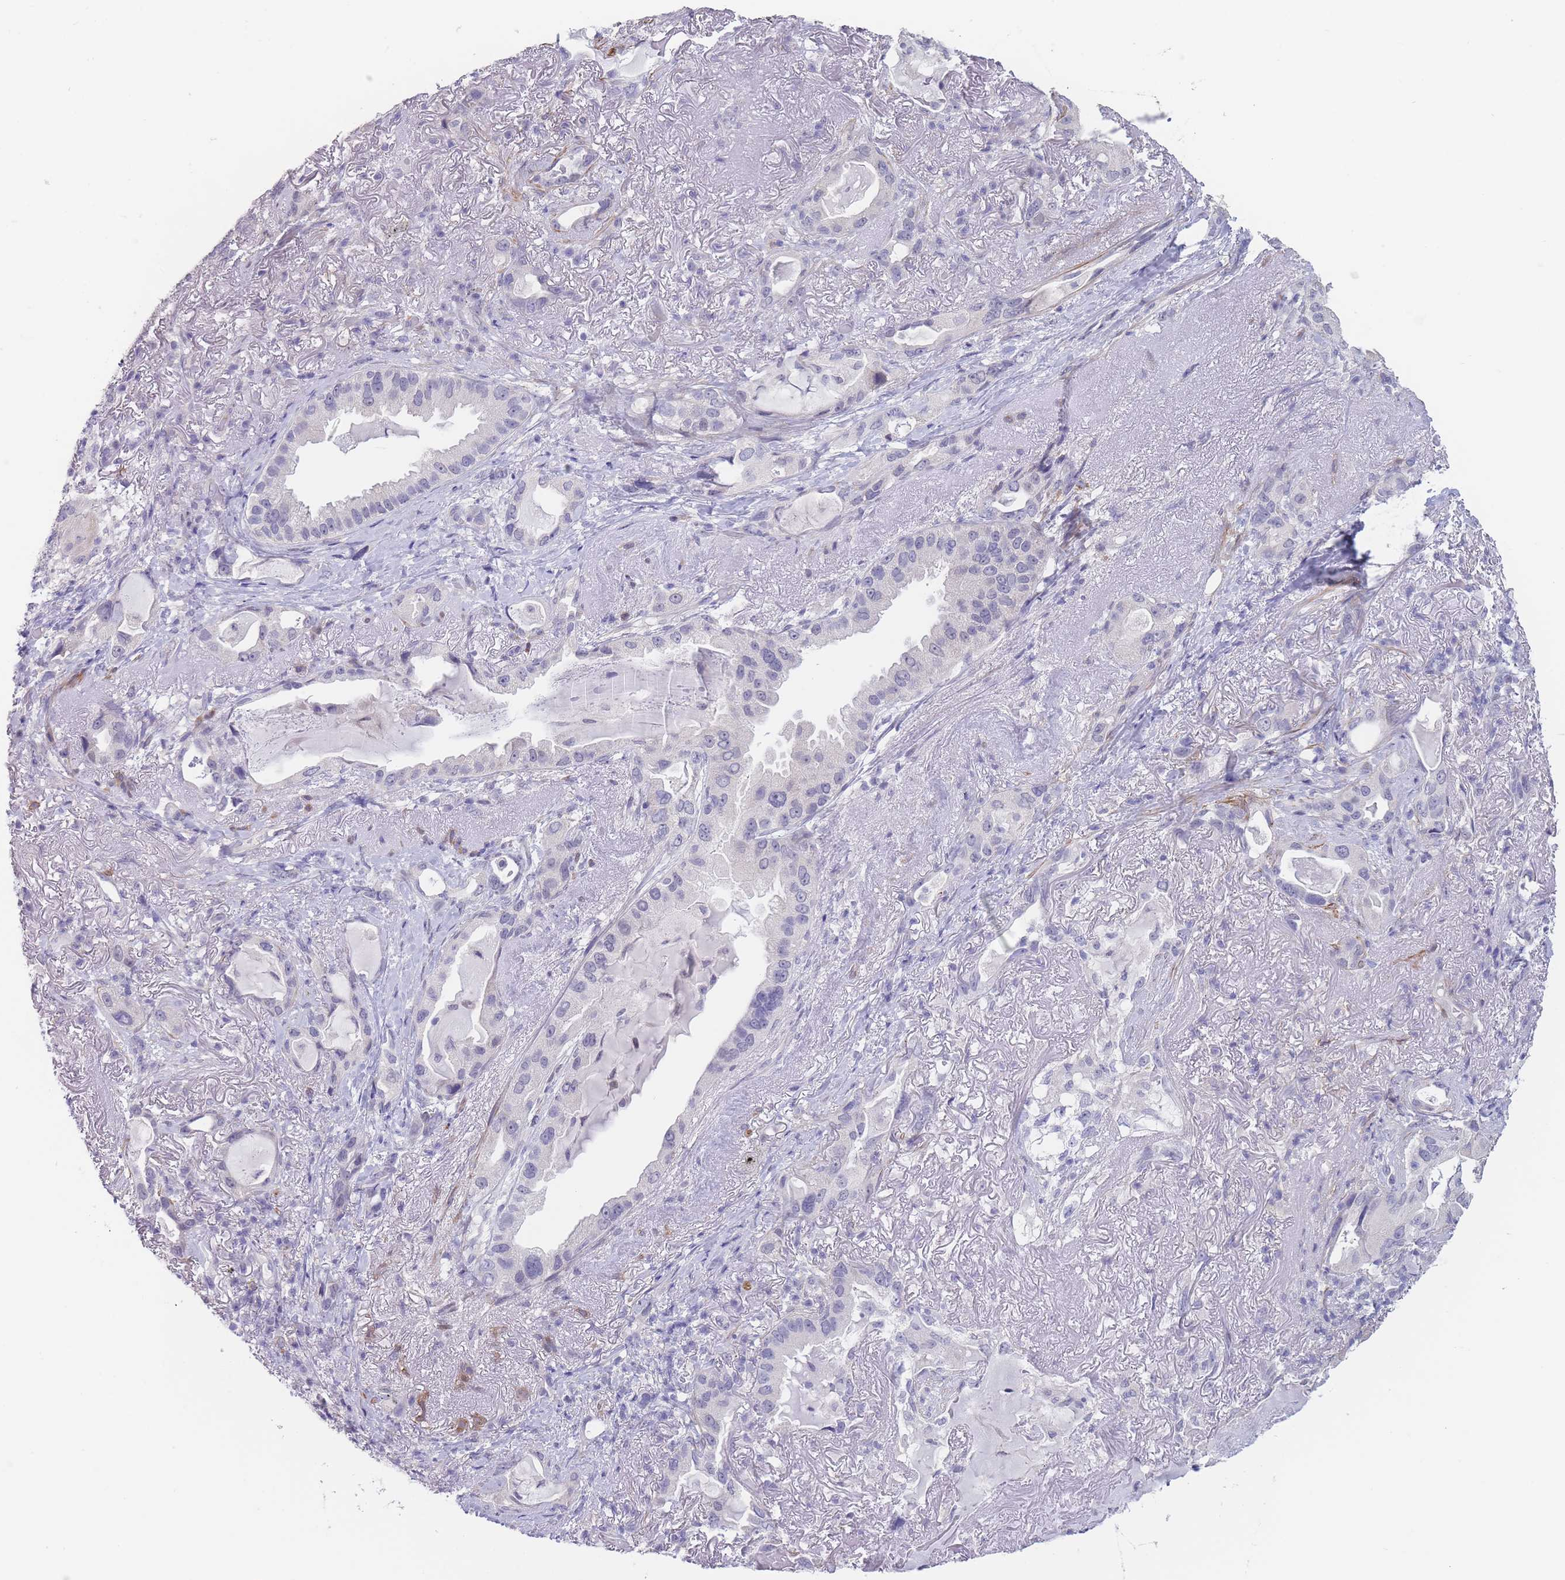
{"staining": {"intensity": "negative", "quantity": "none", "location": "none"}, "tissue": "lung cancer", "cell_type": "Tumor cells", "image_type": "cancer", "snomed": [{"axis": "morphology", "description": "Adenocarcinoma, NOS"}, {"axis": "topography", "description": "Lung"}], "caption": "This histopathology image is of adenocarcinoma (lung) stained with IHC to label a protein in brown with the nuclei are counter-stained blue. There is no positivity in tumor cells.", "gene": "ASAP3", "patient": {"sex": "female", "age": 69}}